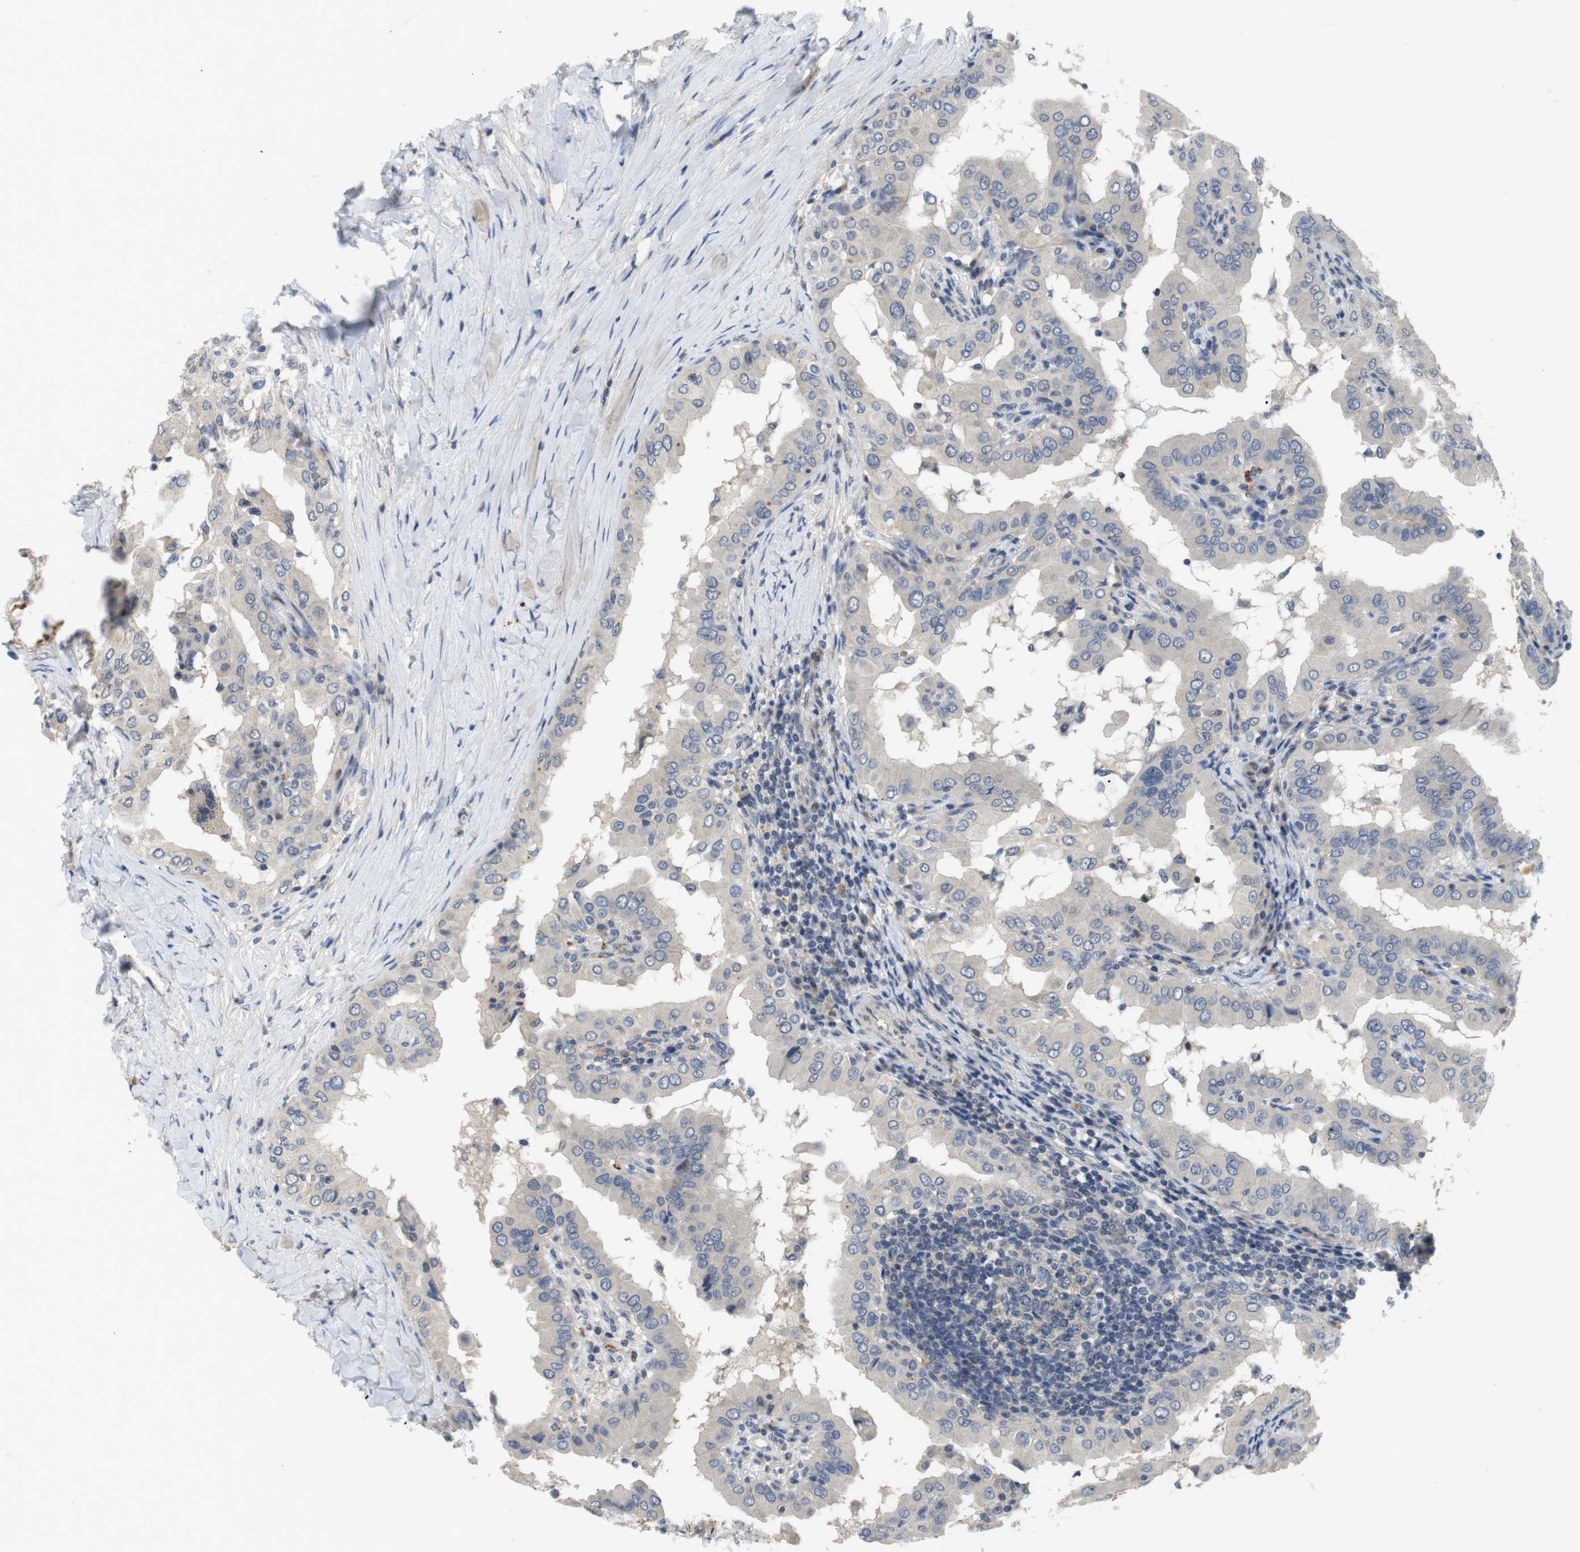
{"staining": {"intensity": "negative", "quantity": "none", "location": "none"}, "tissue": "thyroid cancer", "cell_type": "Tumor cells", "image_type": "cancer", "snomed": [{"axis": "morphology", "description": "Papillary adenocarcinoma, NOS"}, {"axis": "topography", "description": "Thyroid gland"}], "caption": "Human thyroid cancer stained for a protein using IHC exhibits no expression in tumor cells.", "gene": "FNTA", "patient": {"sex": "male", "age": 33}}